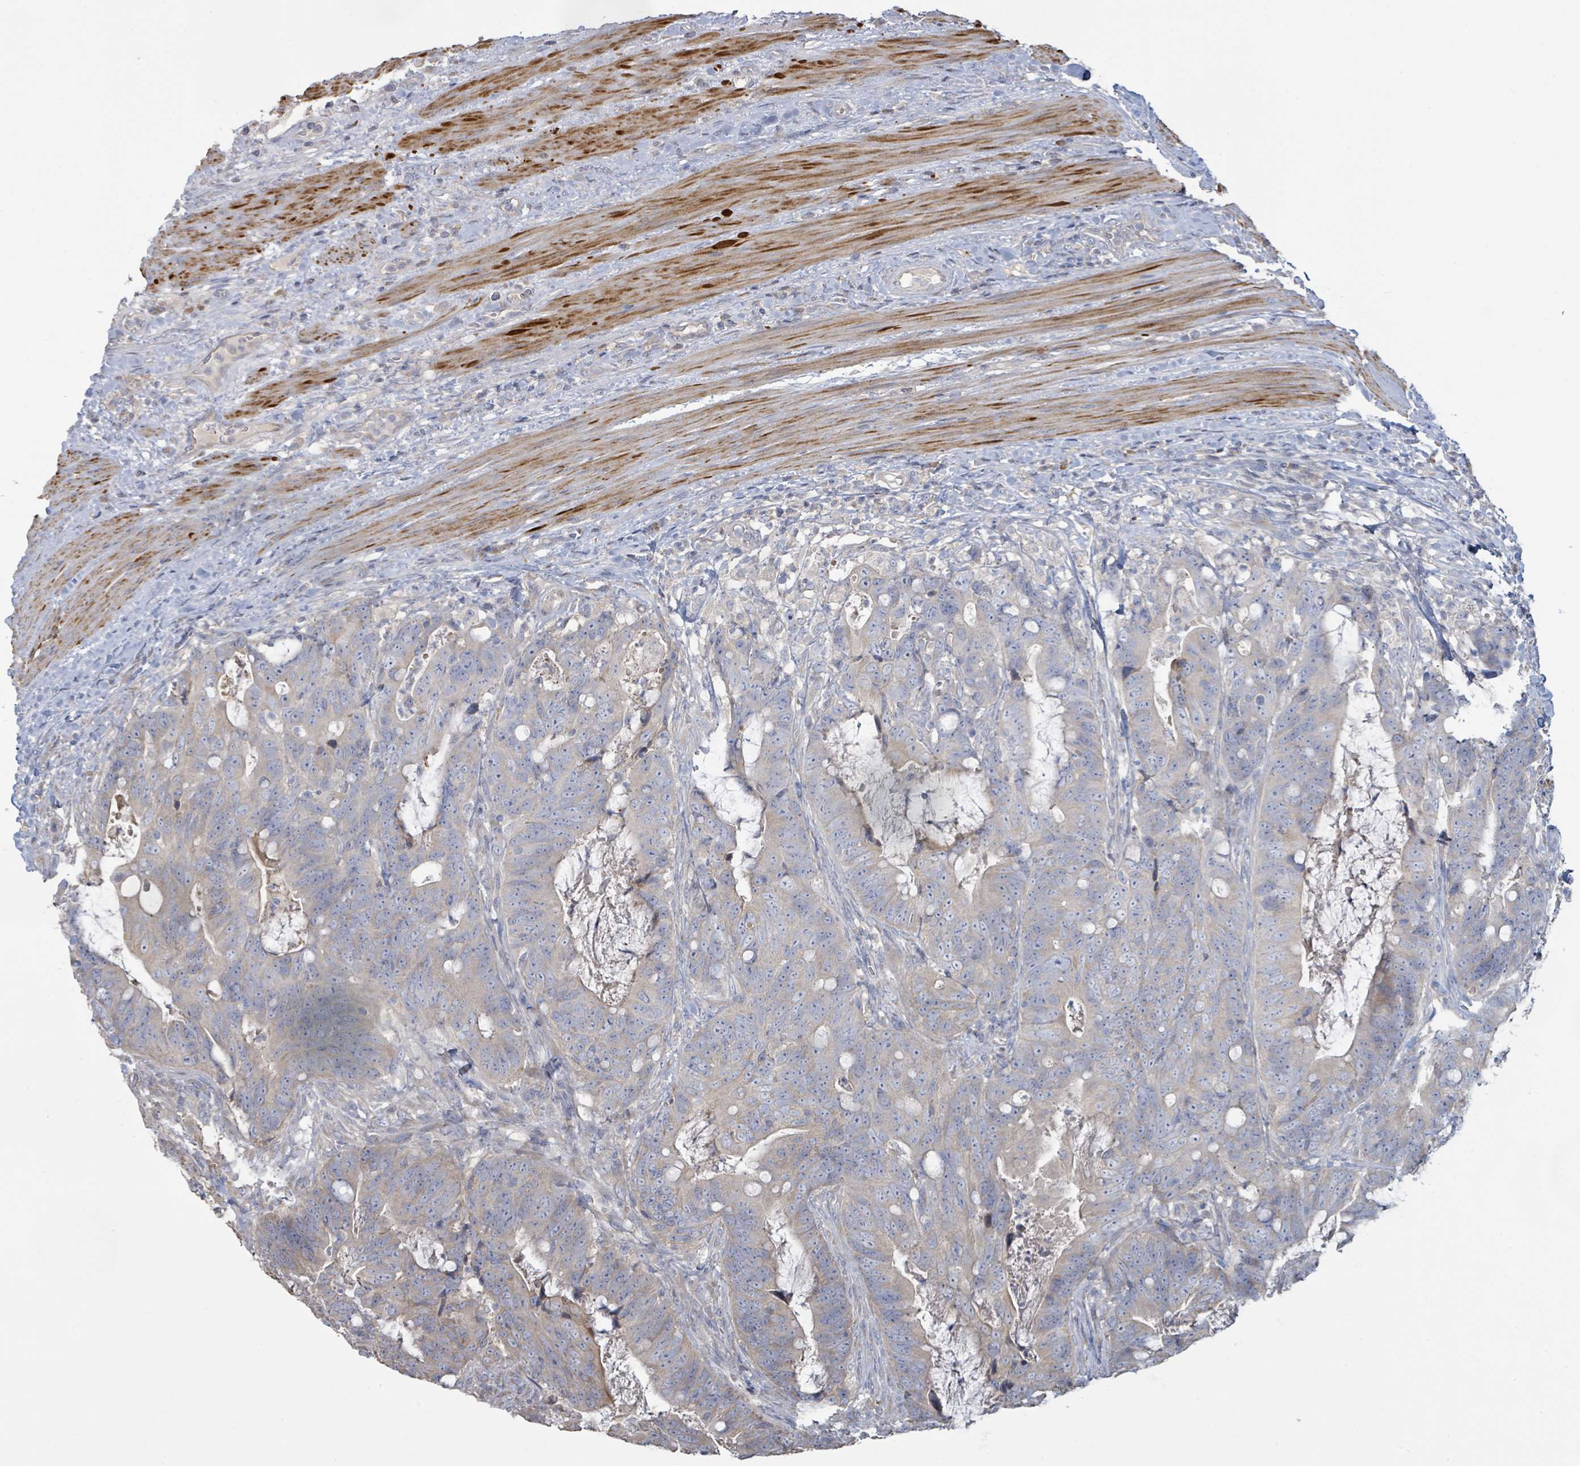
{"staining": {"intensity": "weak", "quantity": "<25%", "location": "cytoplasmic/membranous"}, "tissue": "colorectal cancer", "cell_type": "Tumor cells", "image_type": "cancer", "snomed": [{"axis": "morphology", "description": "Adenocarcinoma, NOS"}, {"axis": "topography", "description": "Colon"}], "caption": "This is a histopathology image of IHC staining of colorectal adenocarcinoma, which shows no positivity in tumor cells.", "gene": "KCNS2", "patient": {"sex": "female", "age": 82}}